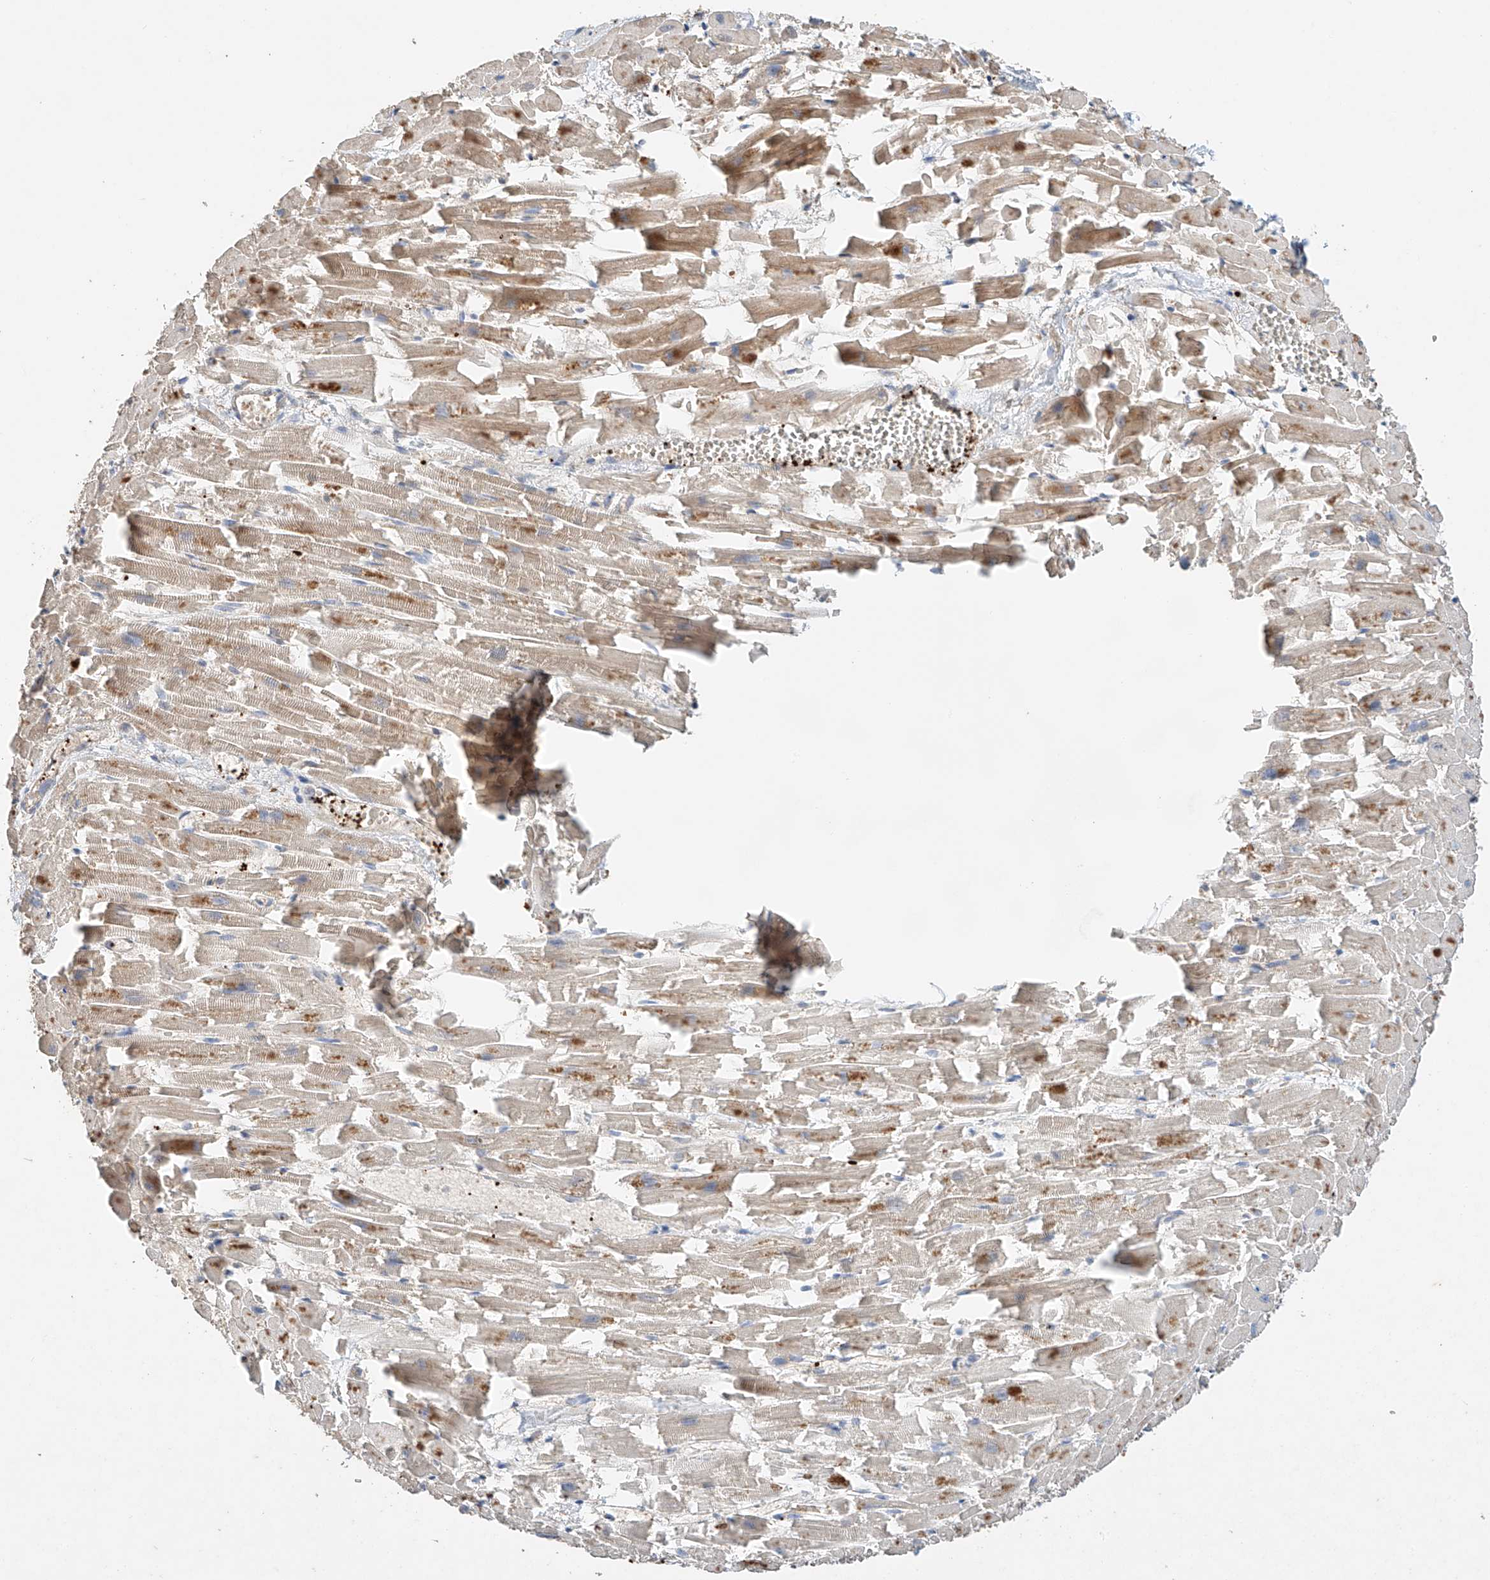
{"staining": {"intensity": "moderate", "quantity": ">75%", "location": "cytoplasmic/membranous"}, "tissue": "heart muscle", "cell_type": "Cardiomyocytes", "image_type": "normal", "snomed": [{"axis": "morphology", "description": "Normal tissue, NOS"}, {"axis": "topography", "description": "Heart"}], "caption": "Protein expression analysis of normal human heart muscle reveals moderate cytoplasmic/membranous staining in about >75% of cardiomyocytes.", "gene": "ZFHX2", "patient": {"sex": "female", "age": 64}}